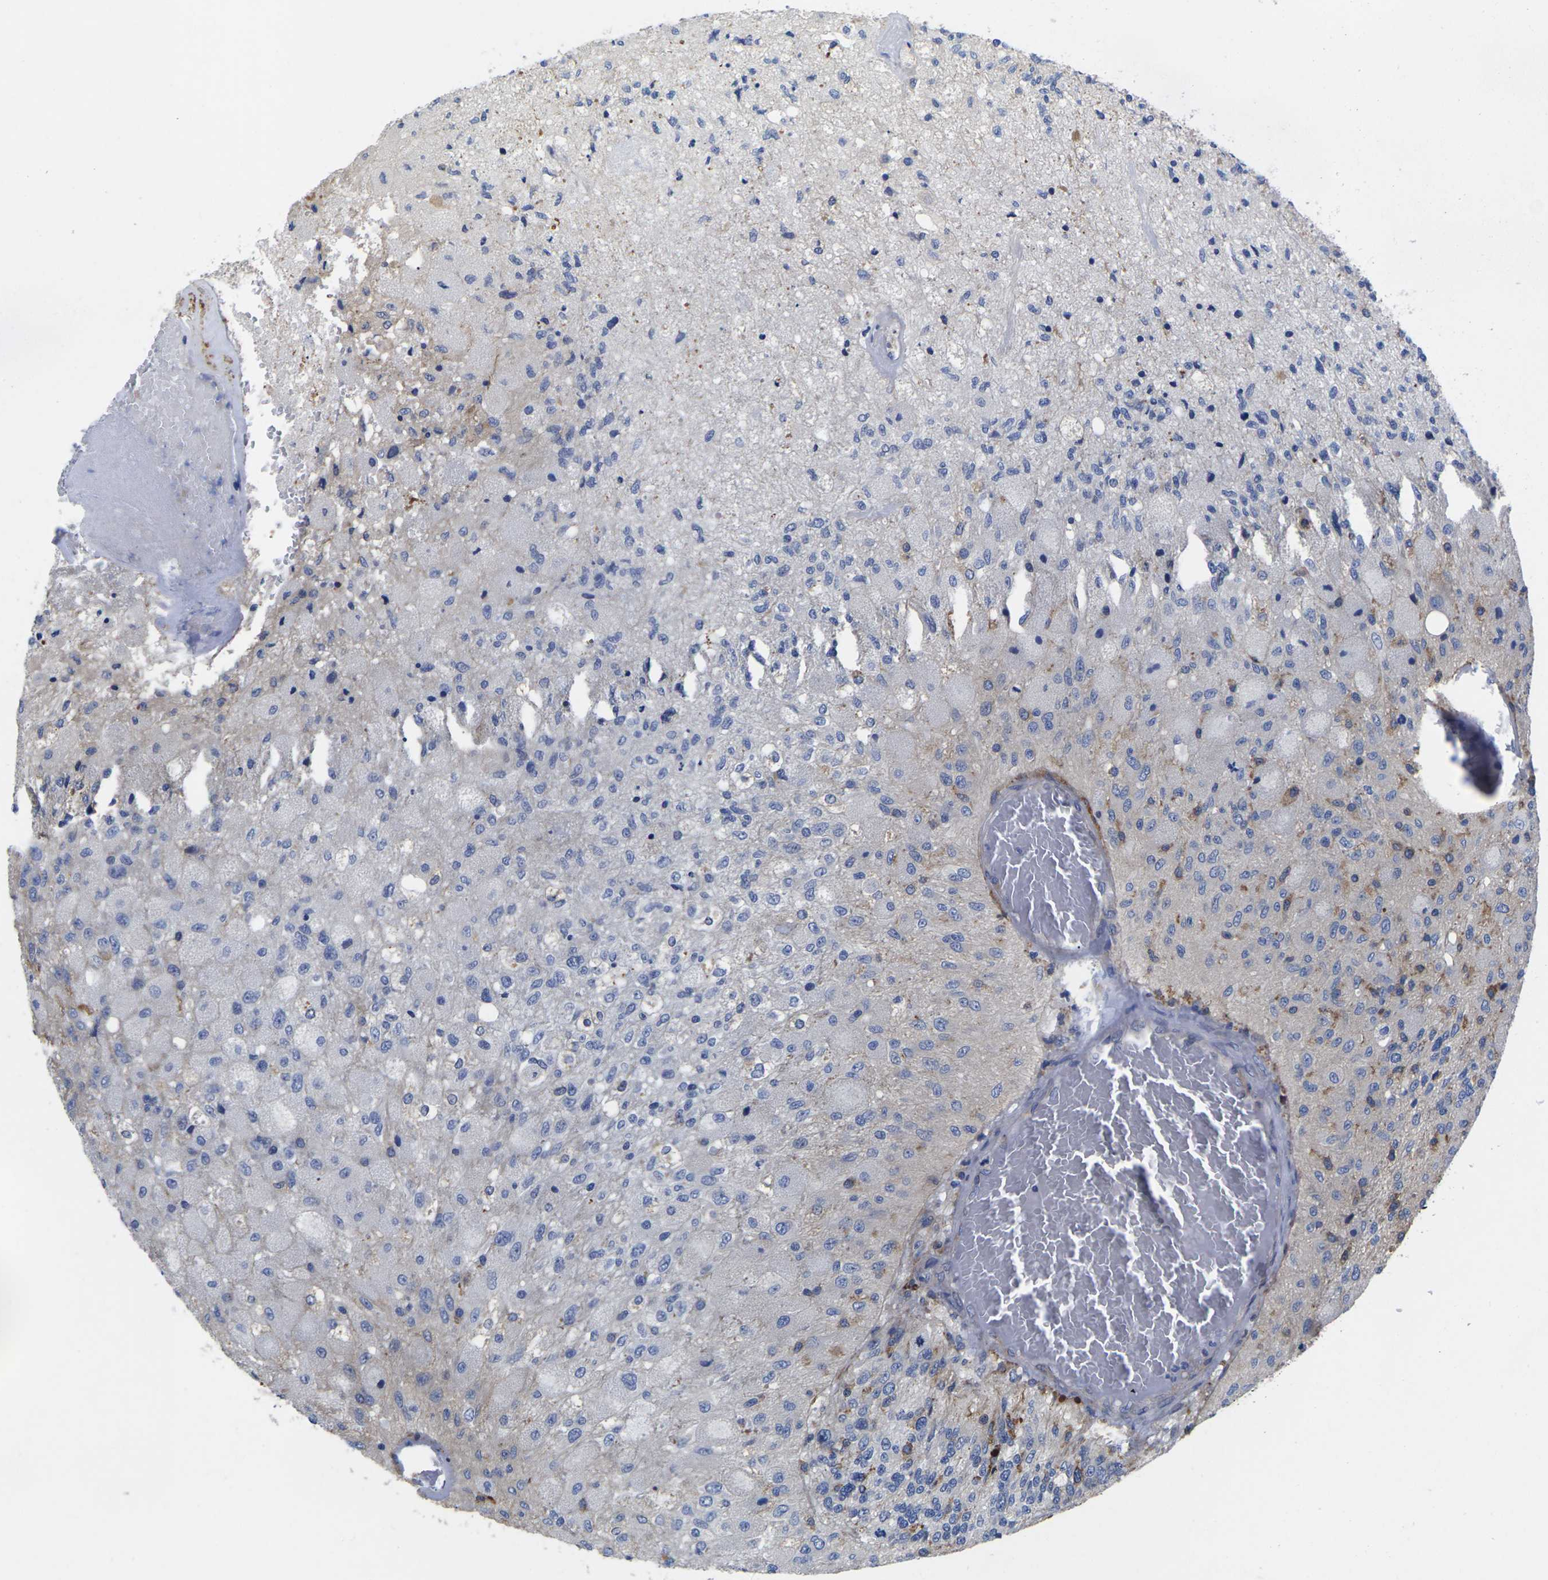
{"staining": {"intensity": "negative", "quantity": "none", "location": "none"}, "tissue": "glioma", "cell_type": "Tumor cells", "image_type": "cancer", "snomed": [{"axis": "morphology", "description": "Normal tissue, NOS"}, {"axis": "morphology", "description": "Glioma, malignant, High grade"}, {"axis": "topography", "description": "Cerebral cortex"}], "caption": "The micrograph shows no staining of tumor cells in glioma.", "gene": "SCNN1A", "patient": {"sex": "male", "age": 77}}